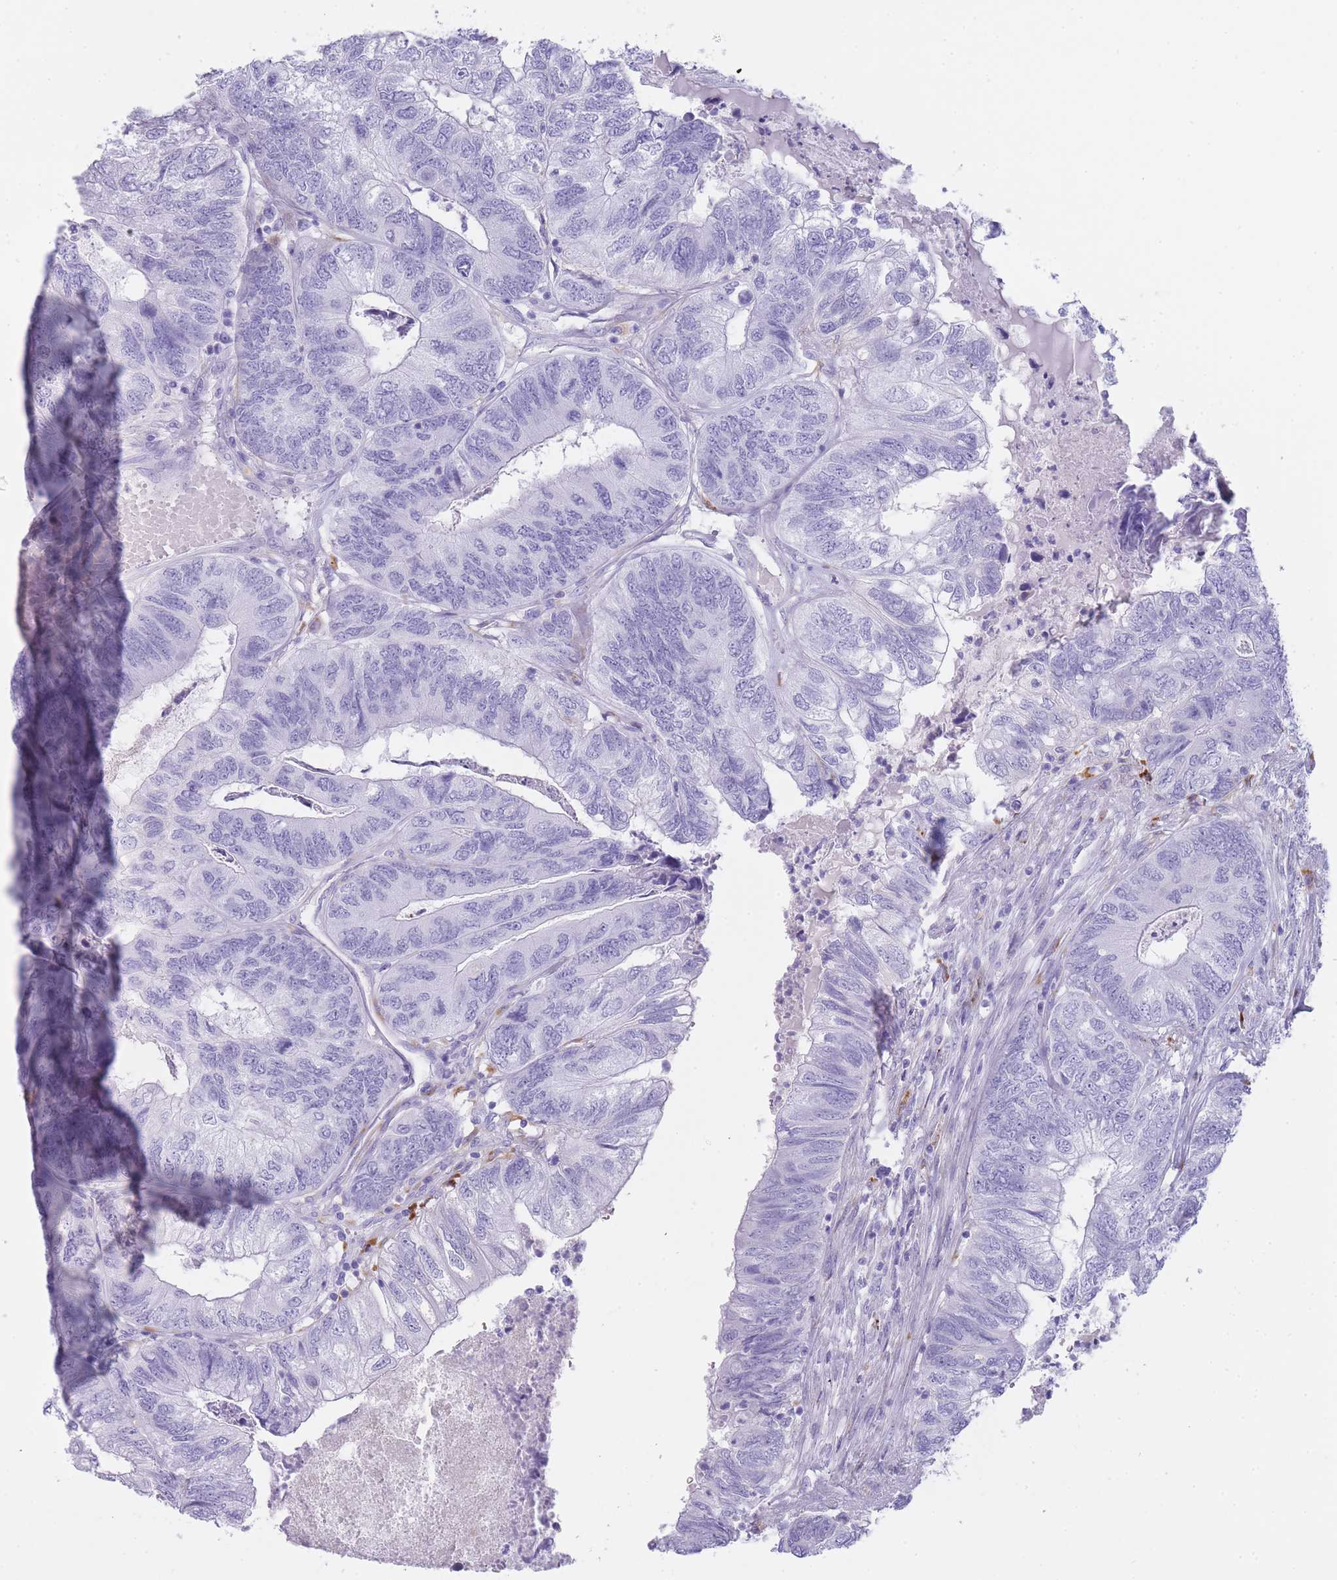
{"staining": {"intensity": "negative", "quantity": "none", "location": "none"}, "tissue": "colorectal cancer", "cell_type": "Tumor cells", "image_type": "cancer", "snomed": [{"axis": "morphology", "description": "Adenocarcinoma, NOS"}, {"axis": "topography", "description": "Colon"}], "caption": "Protein analysis of colorectal cancer demonstrates no significant expression in tumor cells.", "gene": "GAA", "patient": {"sex": "female", "age": 67}}